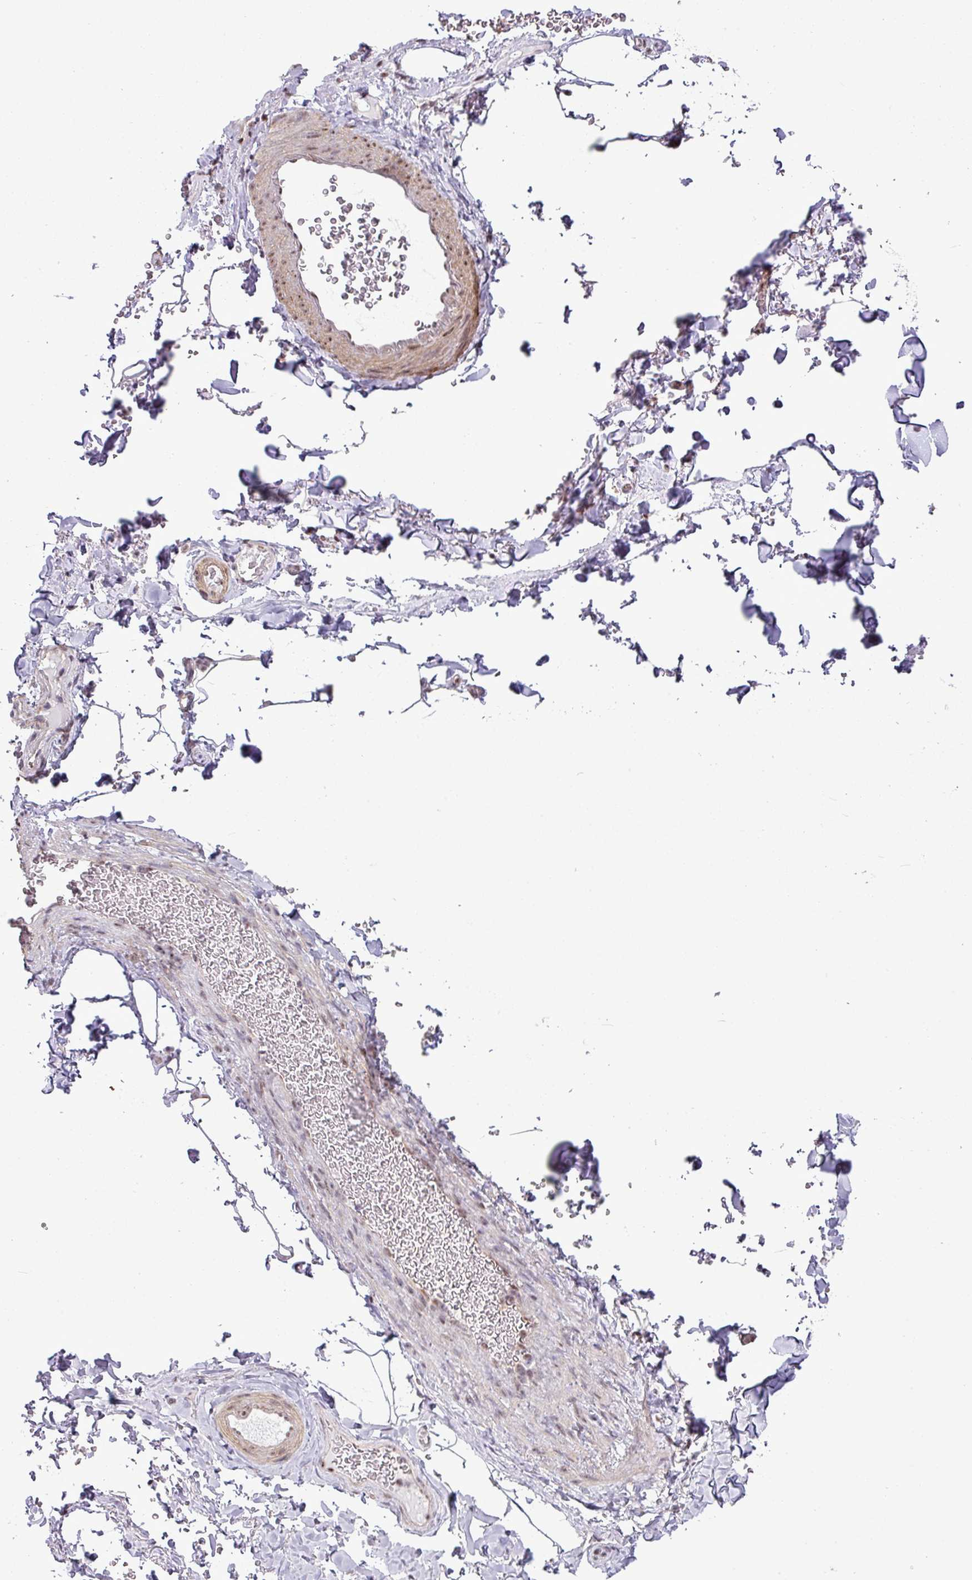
{"staining": {"intensity": "negative", "quantity": "none", "location": "none"}, "tissue": "adipose tissue", "cell_type": "Adipocytes", "image_type": "normal", "snomed": [{"axis": "morphology", "description": "Normal tissue, NOS"}, {"axis": "topography", "description": "Rectum"}, {"axis": "topography", "description": "Peripheral nerve tissue"}], "caption": "IHC histopathology image of unremarkable adipose tissue stained for a protein (brown), which reveals no expression in adipocytes.", "gene": "ZNF217", "patient": {"sex": "female", "age": 69}}